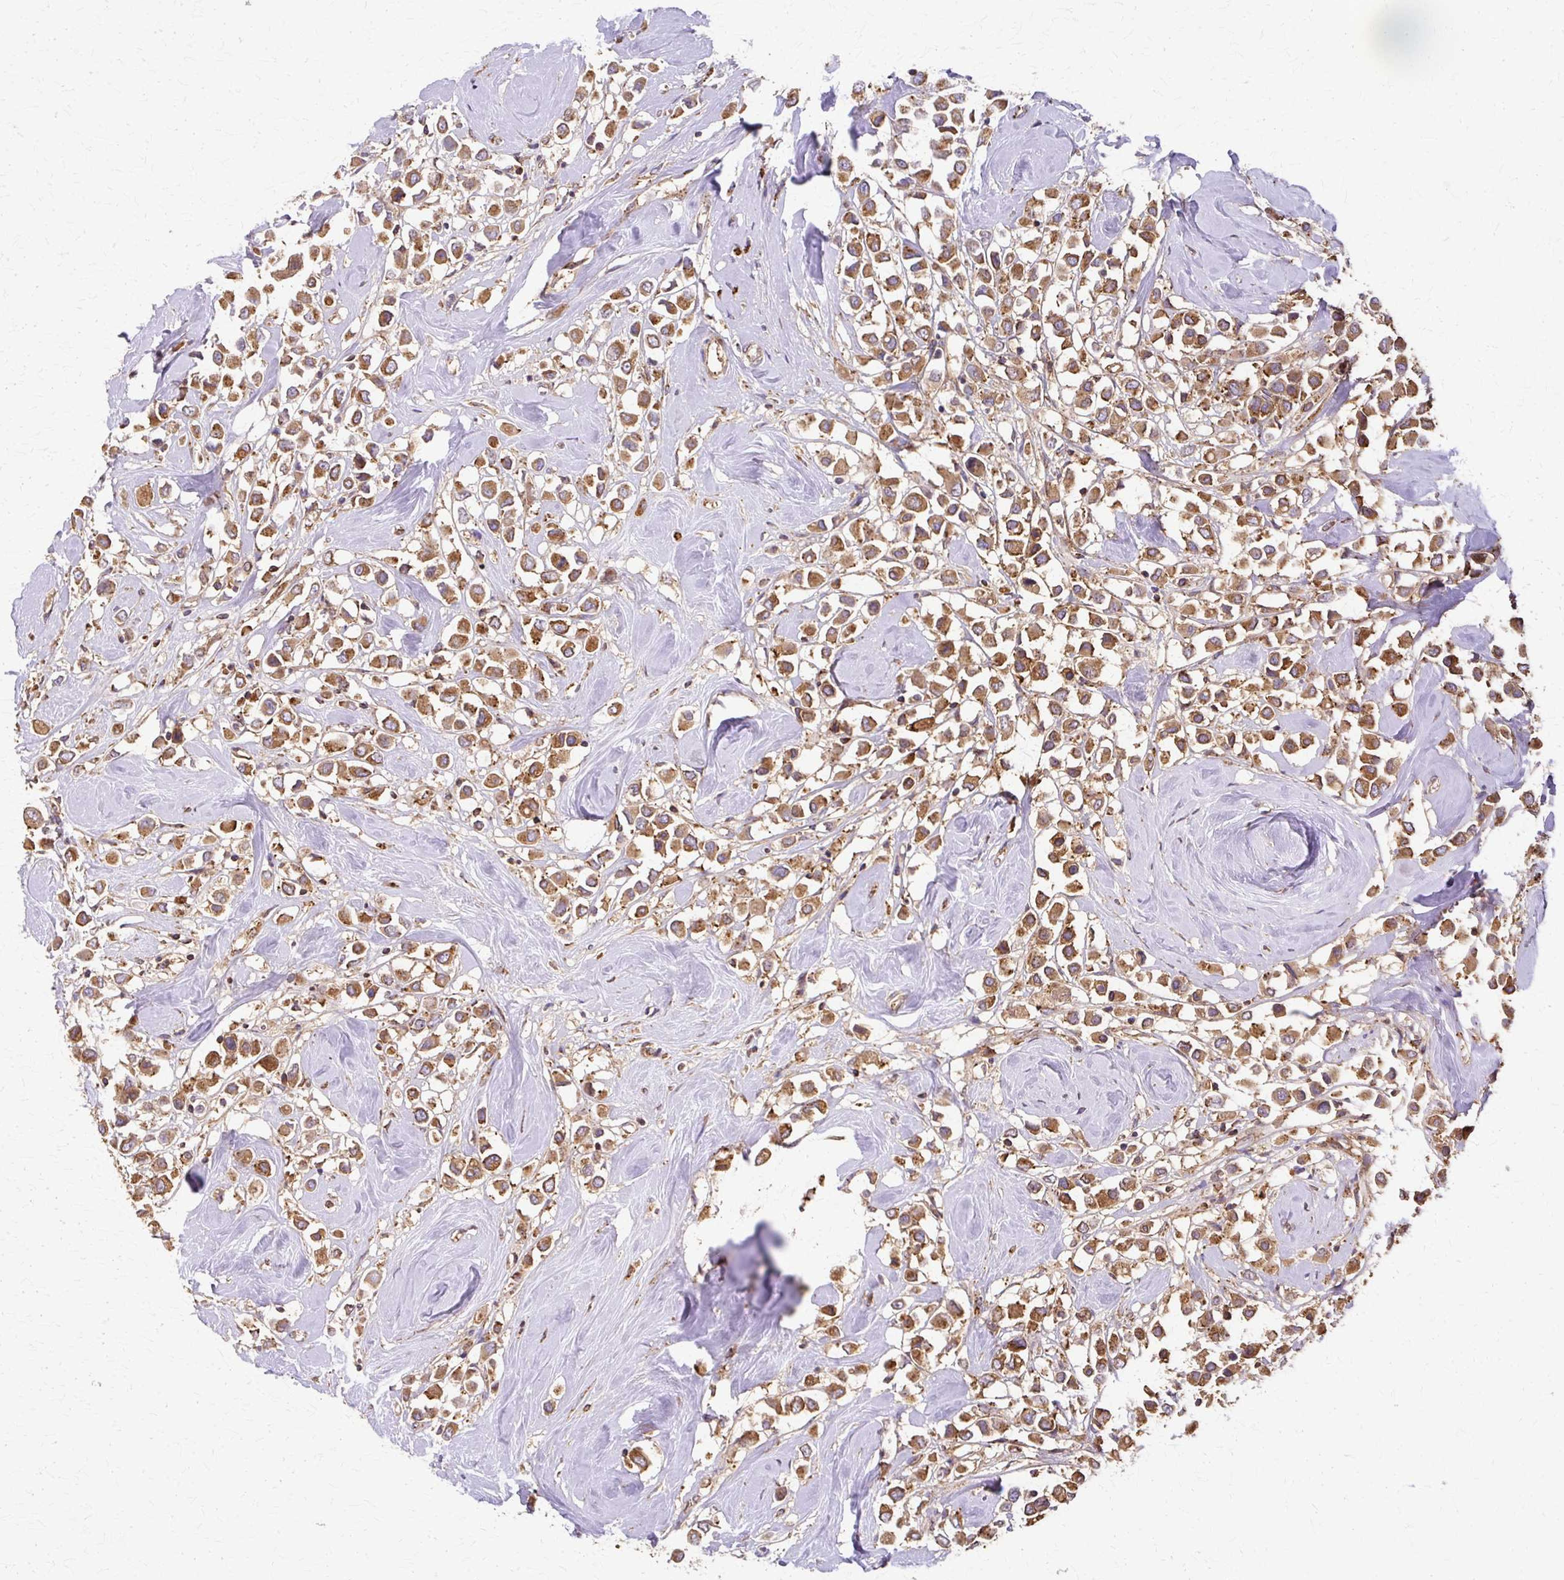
{"staining": {"intensity": "moderate", "quantity": ">75%", "location": "cytoplasmic/membranous"}, "tissue": "breast cancer", "cell_type": "Tumor cells", "image_type": "cancer", "snomed": [{"axis": "morphology", "description": "Duct carcinoma"}, {"axis": "topography", "description": "Breast"}], "caption": "Moderate cytoplasmic/membranous protein positivity is identified in about >75% of tumor cells in intraductal carcinoma (breast).", "gene": "COPB1", "patient": {"sex": "female", "age": 61}}